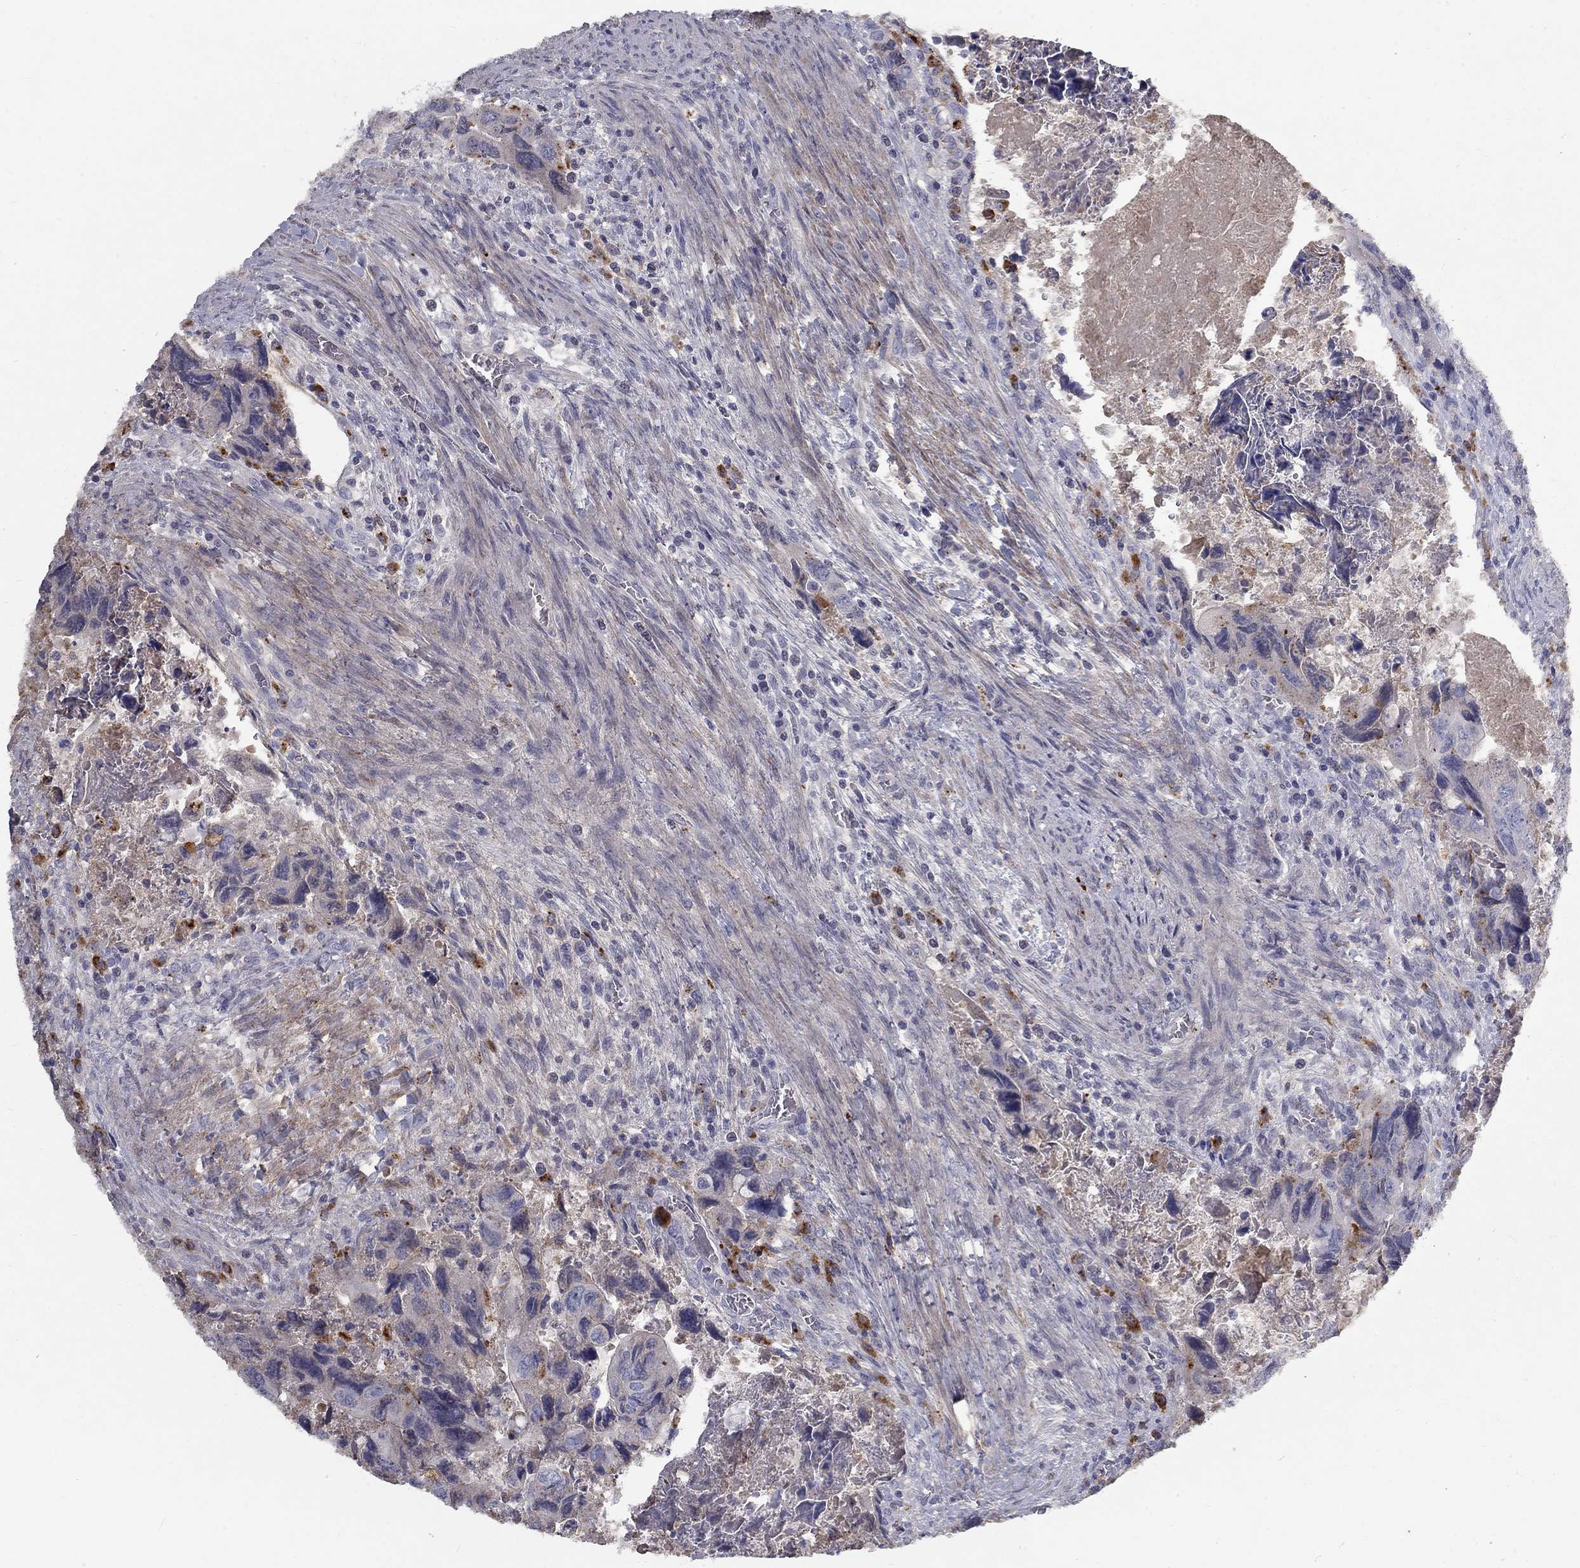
{"staining": {"intensity": "strong", "quantity": "<25%", "location": "cytoplasmic/membranous"}, "tissue": "colorectal cancer", "cell_type": "Tumor cells", "image_type": "cancer", "snomed": [{"axis": "morphology", "description": "Adenocarcinoma, NOS"}, {"axis": "topography", "description": "Rectum"}], "caption": "Brown immunohistochemical staining in adenocarcinoma (colorectal) shows strong cytoplasmic/membranous staining in about <25% of tumor cells.", "gene": "EPDR1", "patient": {"sex": "male", "age": 62}}